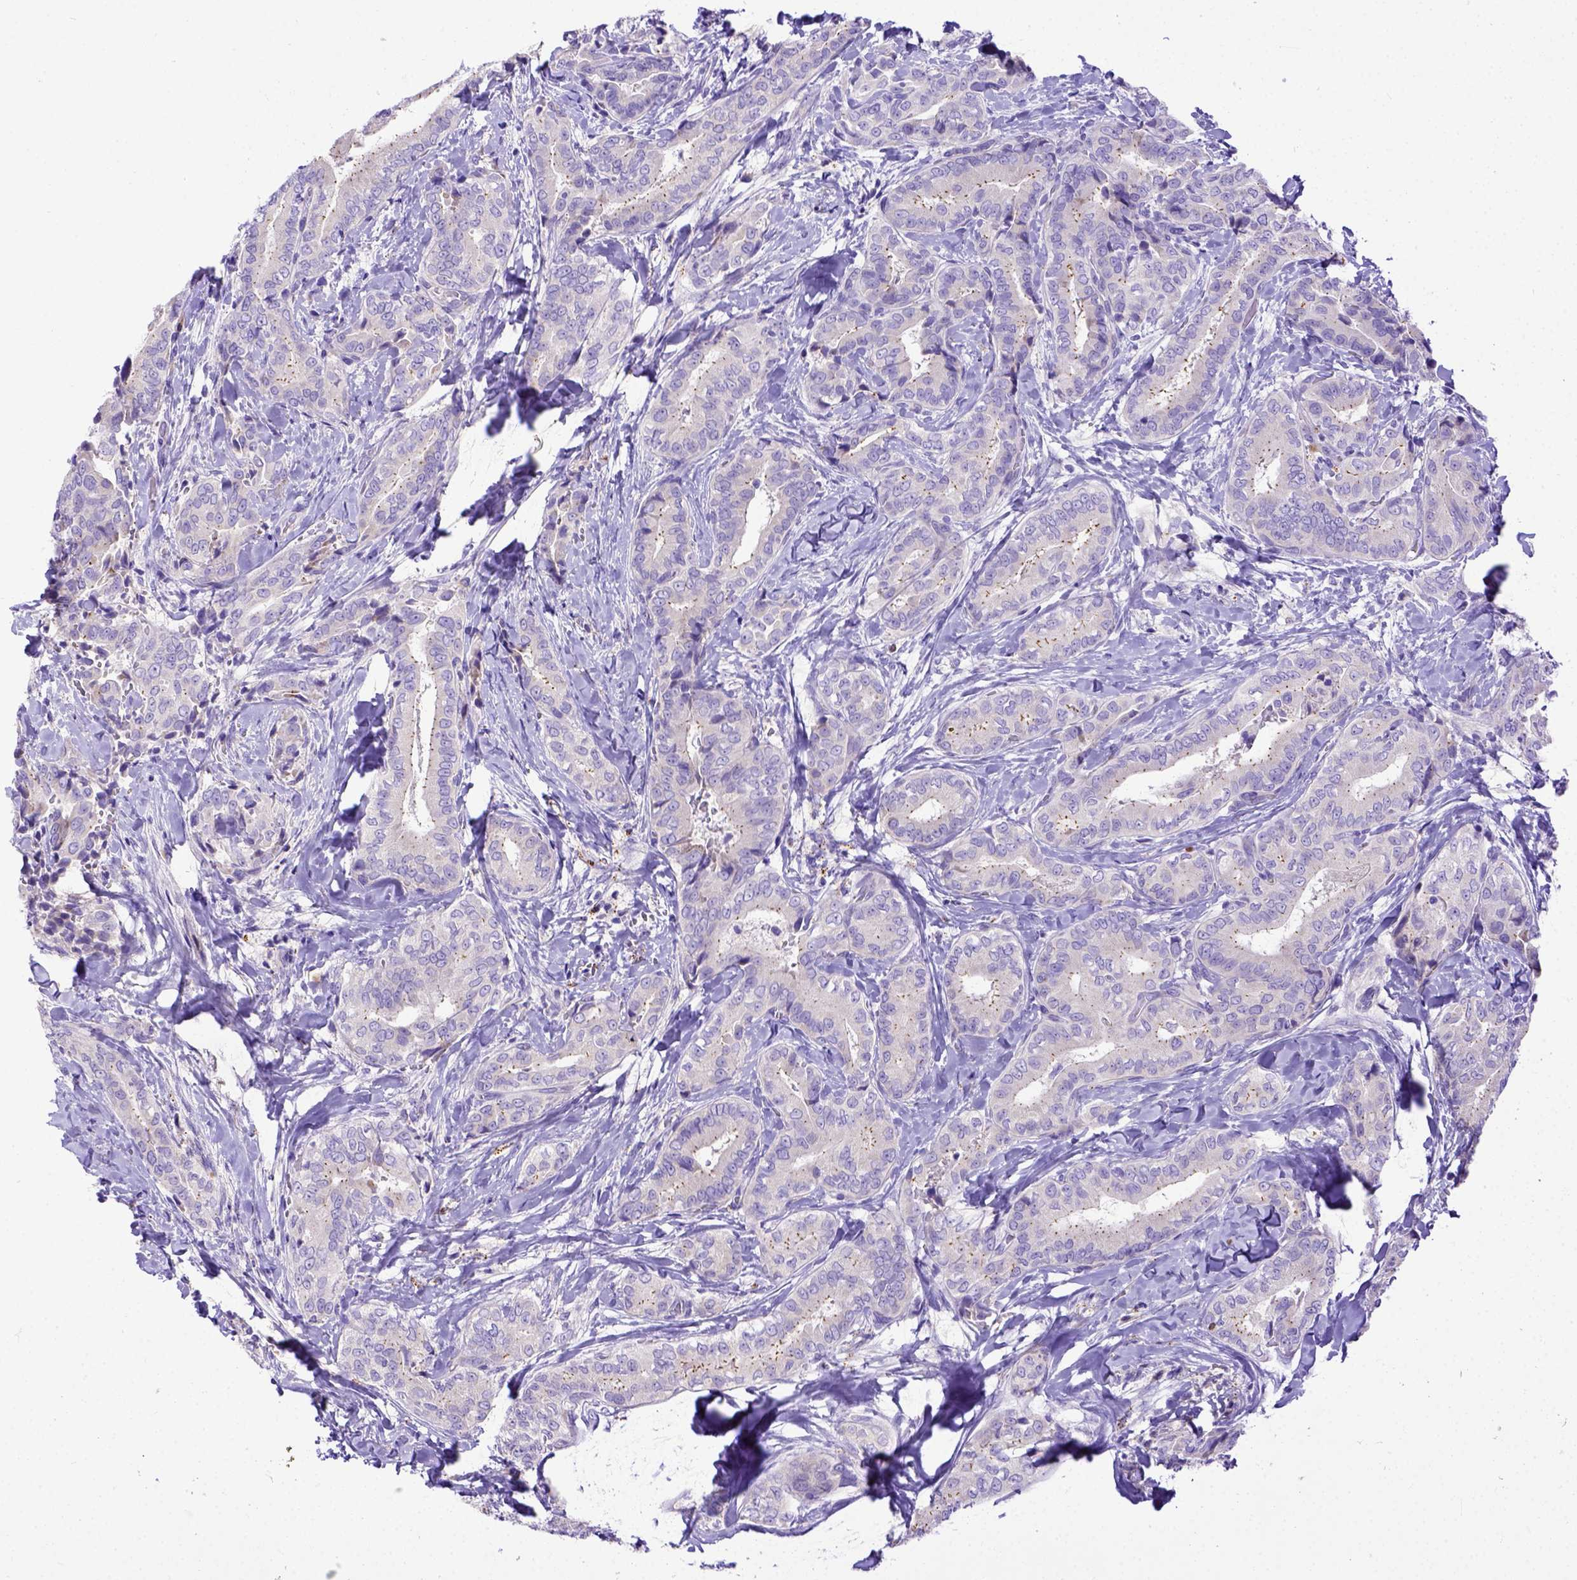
{"staining": {"intensity": "negative", "quantity": "none", "location": "none"}, "tissue": "thyroid cancer", "cell_type": "Tumor cells", "image_type": "cancer", "snomed": [{"axis": "morphology", "description": "Papillary adenocarcinoma, NOS"}, {"axis": "topography", "description": "Thyroid gland"}], "caption": "Histopathology image shows no significant protein expression in tumor cells of thyroid cancer.", "gene": "CFAP300", "patient": {"sex": "male", "age": 61}}